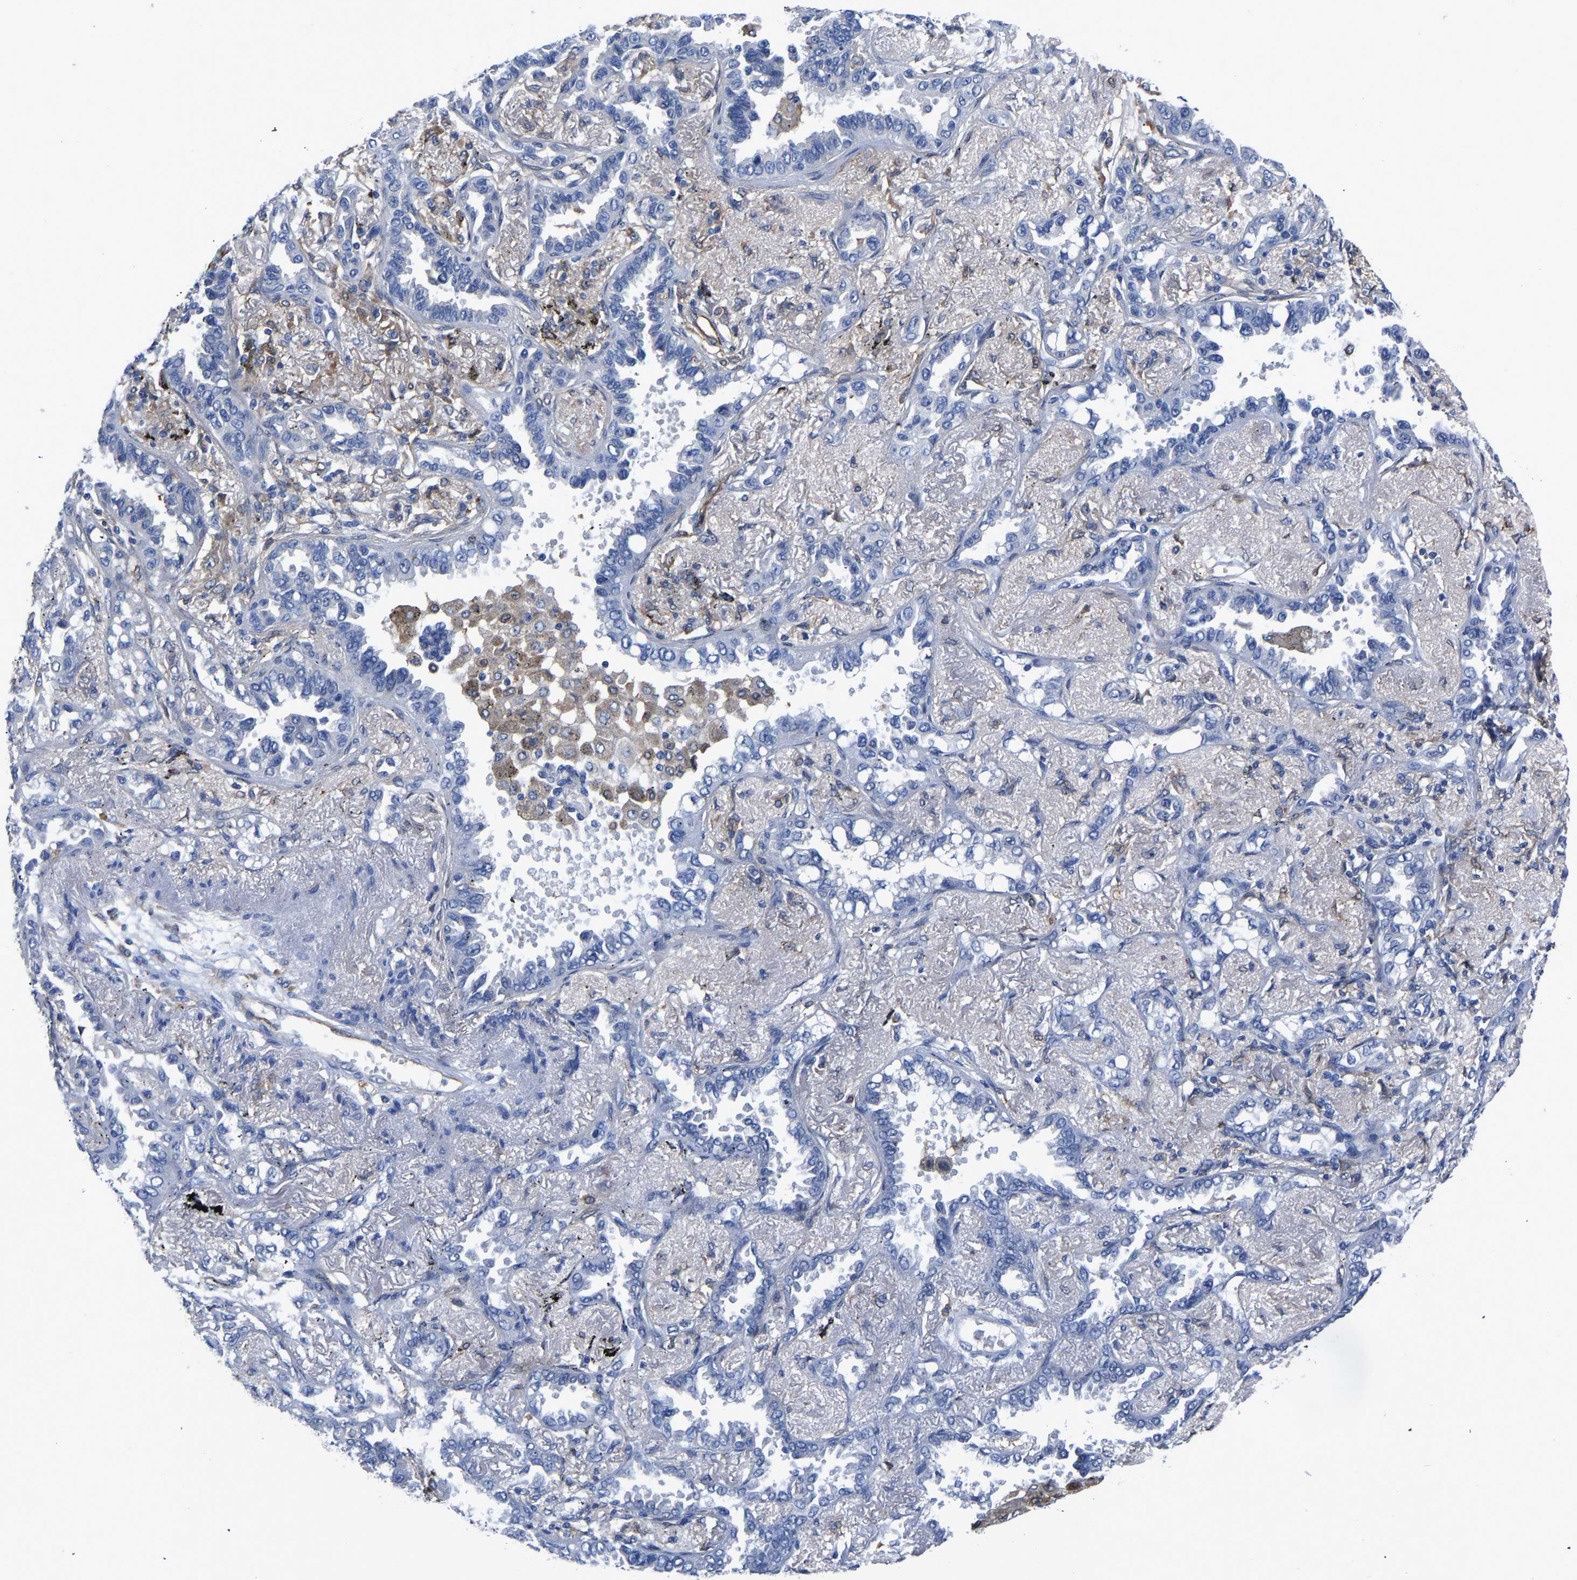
{"staining": {"intensity": "negative", "quantity": "none", "location": "none"}, "tissue": "lung cancer", "cell_type": "Tumor cells", "image_type": "cancer", "snomed": [{"axis": "morphology", "description": "Adenocarcinoma, NOS"}, {"axis": "topography", "description": "Lung"}], "caption": "DAB (3,3'-diaminobenzidine) immunohistochemical staining of adenocarcinoma (lung) reveals no significant positivity in tumor cells. The staining was performed using DAB to visualize the protein expression in brown, while the nuclei were stained in blue with hematoxylin (Magnification: 20x).", "gene": "ATG2B", "patient": {"sex": "male", "age": 59}}